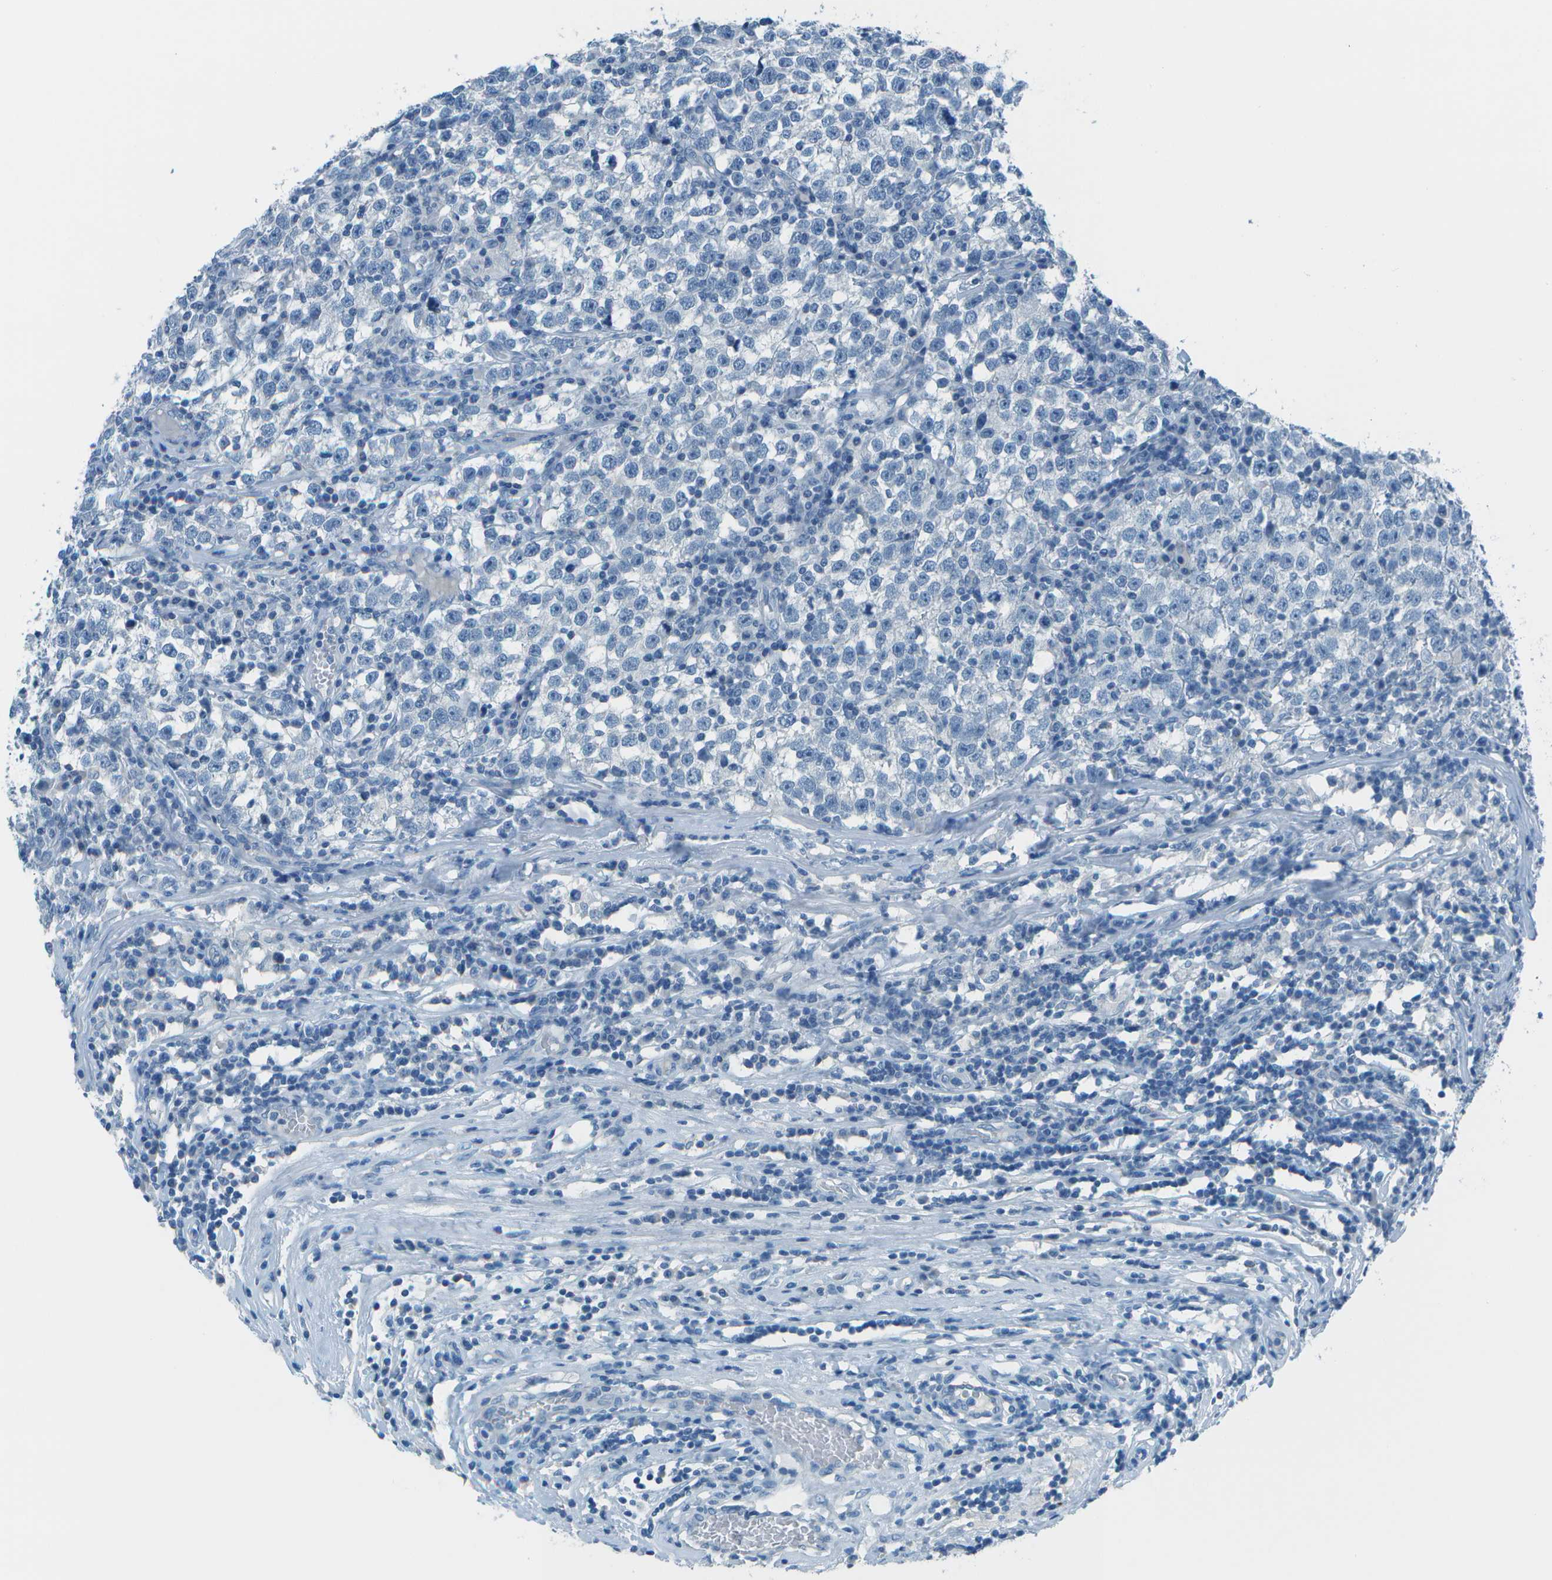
{"staining": {"intensity": "negative", "quantity": "none", "location": "none"}, "tissue": "testis cancer", "cell_type": "Tumor cells", "image_type": "cancer", "snomed": [{"axis": "morphology", "description": "Seminoma, NOS"}, {"axis": "topography", "description": "Testis"}], "caption": "High power microscopy histopathology image of an IHC image of testis seminoma, revealing no significant staining in tumor cells.", "gene": "FGF1", "patient": {"sex": "male", "age": 43}}